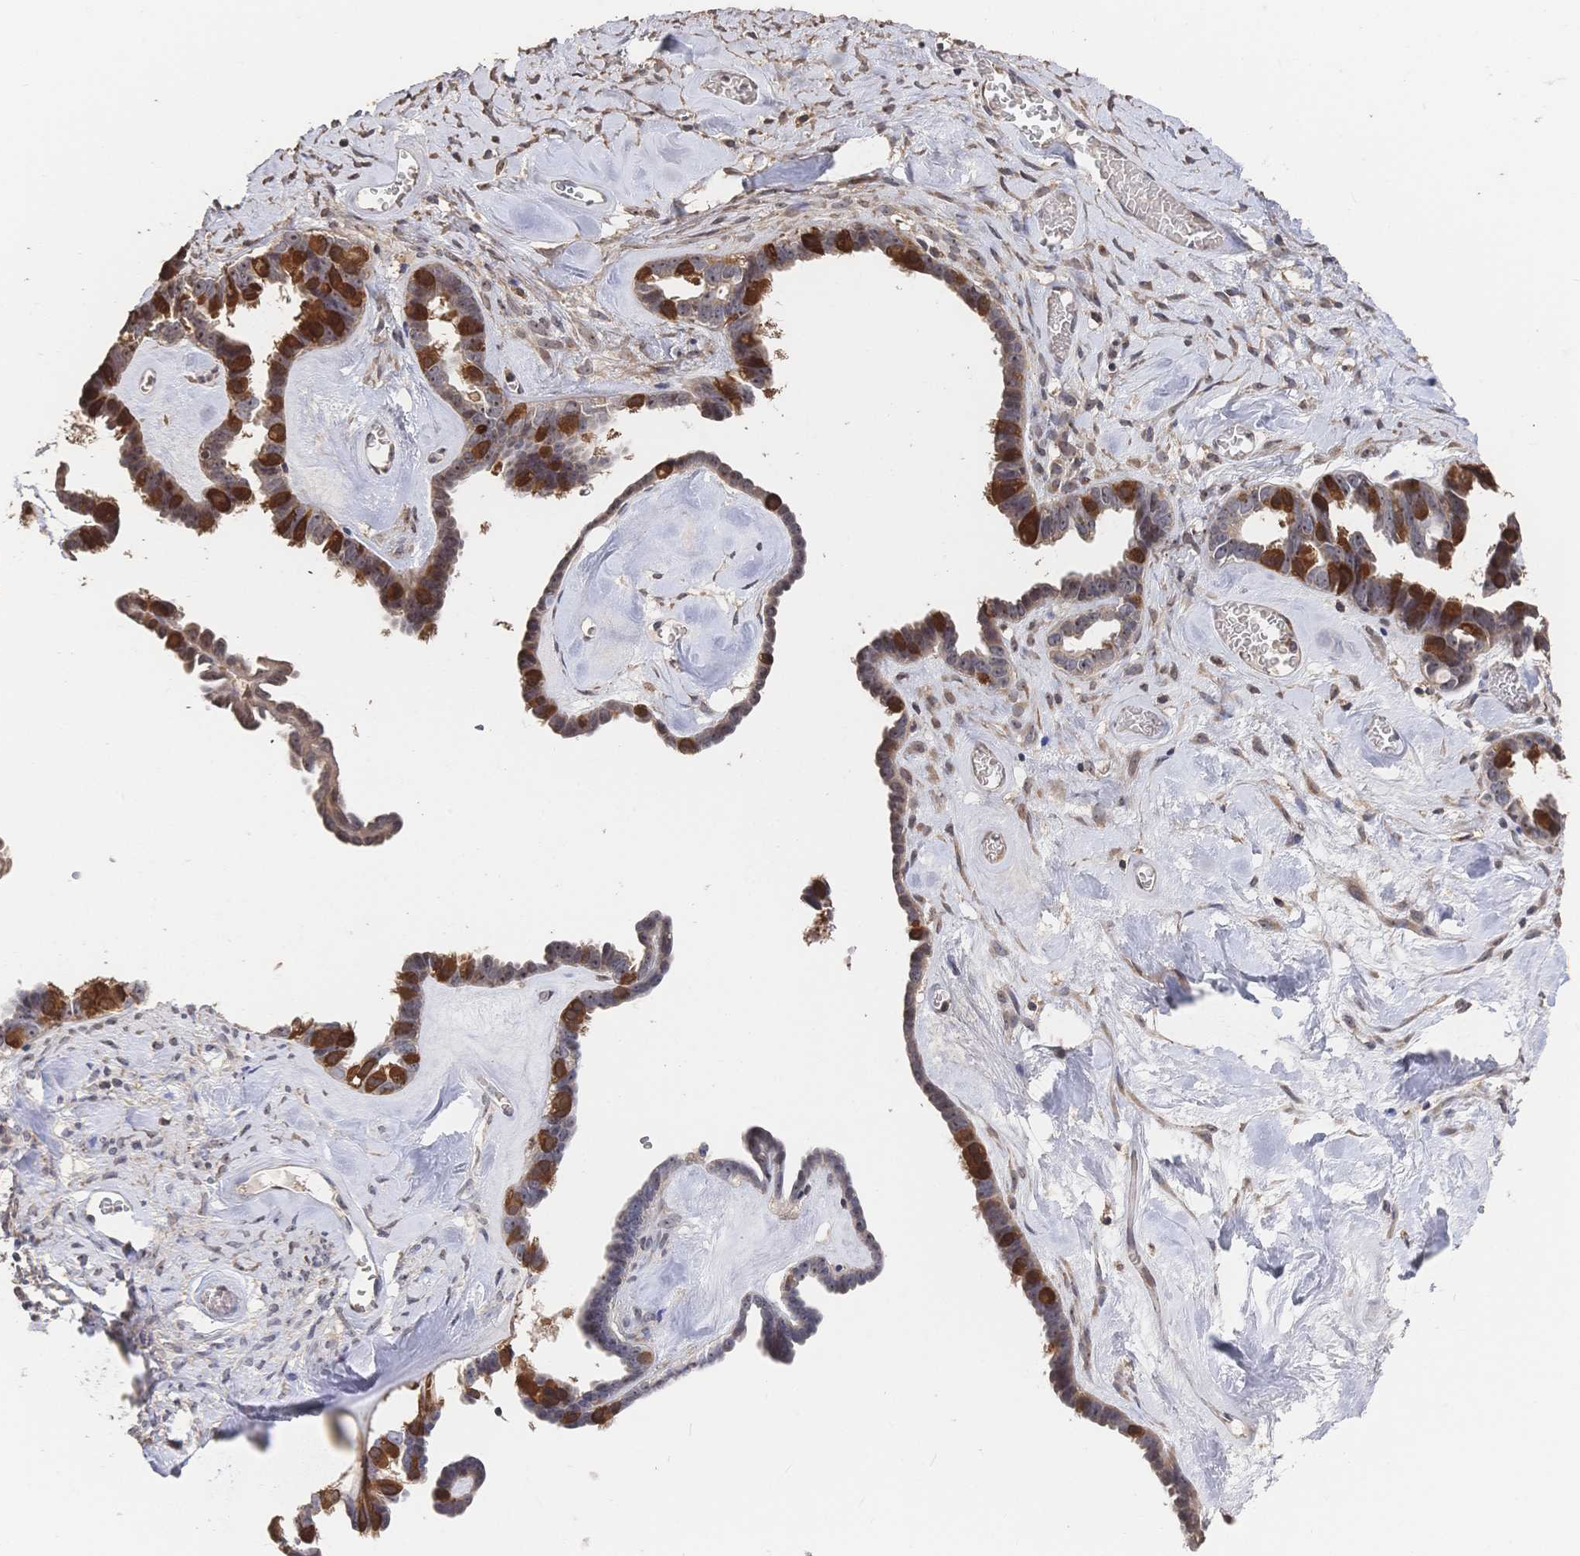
{"staining": {"intensity": "strong", "quantity": "25%-75%", "location": "cytoplasmic/membranous"}, "tissue": "ovarian cancer", "cell_type": "Tumor cells", "image_type": "cancer", "snomed": [{"axis": "morphology", "description": "Cystadenocarcinoma, serous, NOS"}, {"axis": "topography", "description": "Ovary"}], "caption": "Immunohistochemistry (IHC) image of neoplastic tissue: ovarian serous cystadenocarcinoma stained using immunohistochemistry reveals high levels of strong protein expression localized specifically in the cytoplasmic/membranous of tumor cells, appearing as a cytoplasmic/membranous brown color.", "gene": "DNAJA4", "patient": {"sex": "female", "age": 69}}